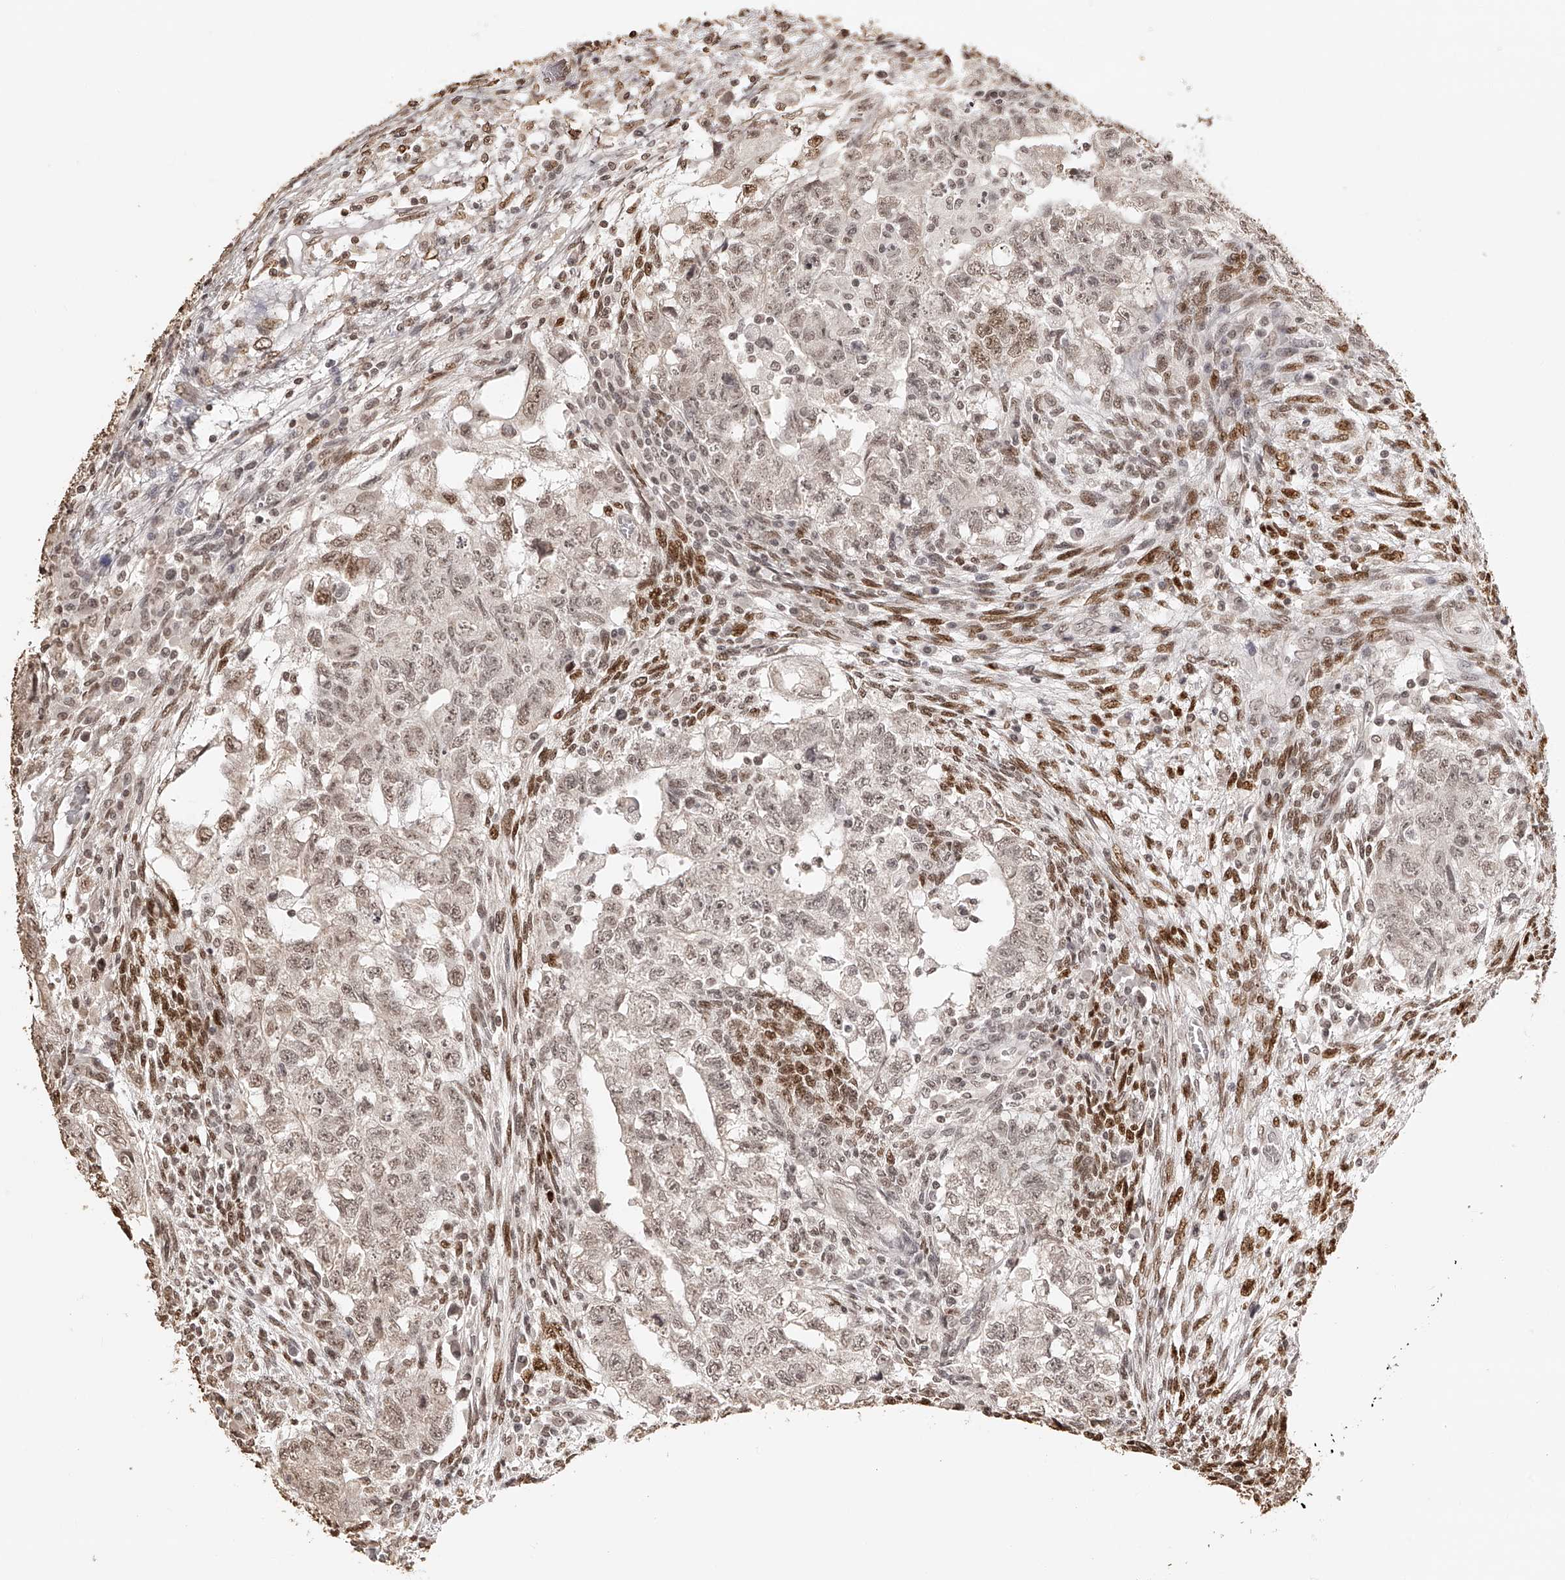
{"staining": {"intensity": "weak", "quantity": ">75%", "location": "nuclear"}, "tissue": "testis cancer", "cell_type": "Tumor cells", "image_type": "cancer", "snomed": [{"axis": "morphology", "description": "Normal tissue, NOS"}, {"axis": "morphology", "description": "Carcinoma, Embryonal, NOS"}, {"axis": "topography", "description": "Testis"}], "caption": "An image showing weak nuclear staining in about >75% of tumor cells in testis embryonal carcinoma, as visualized by brown immunohistochemical staining.", "gene": "ZNF503", "patient": {"sex": "male", "age": 36}}